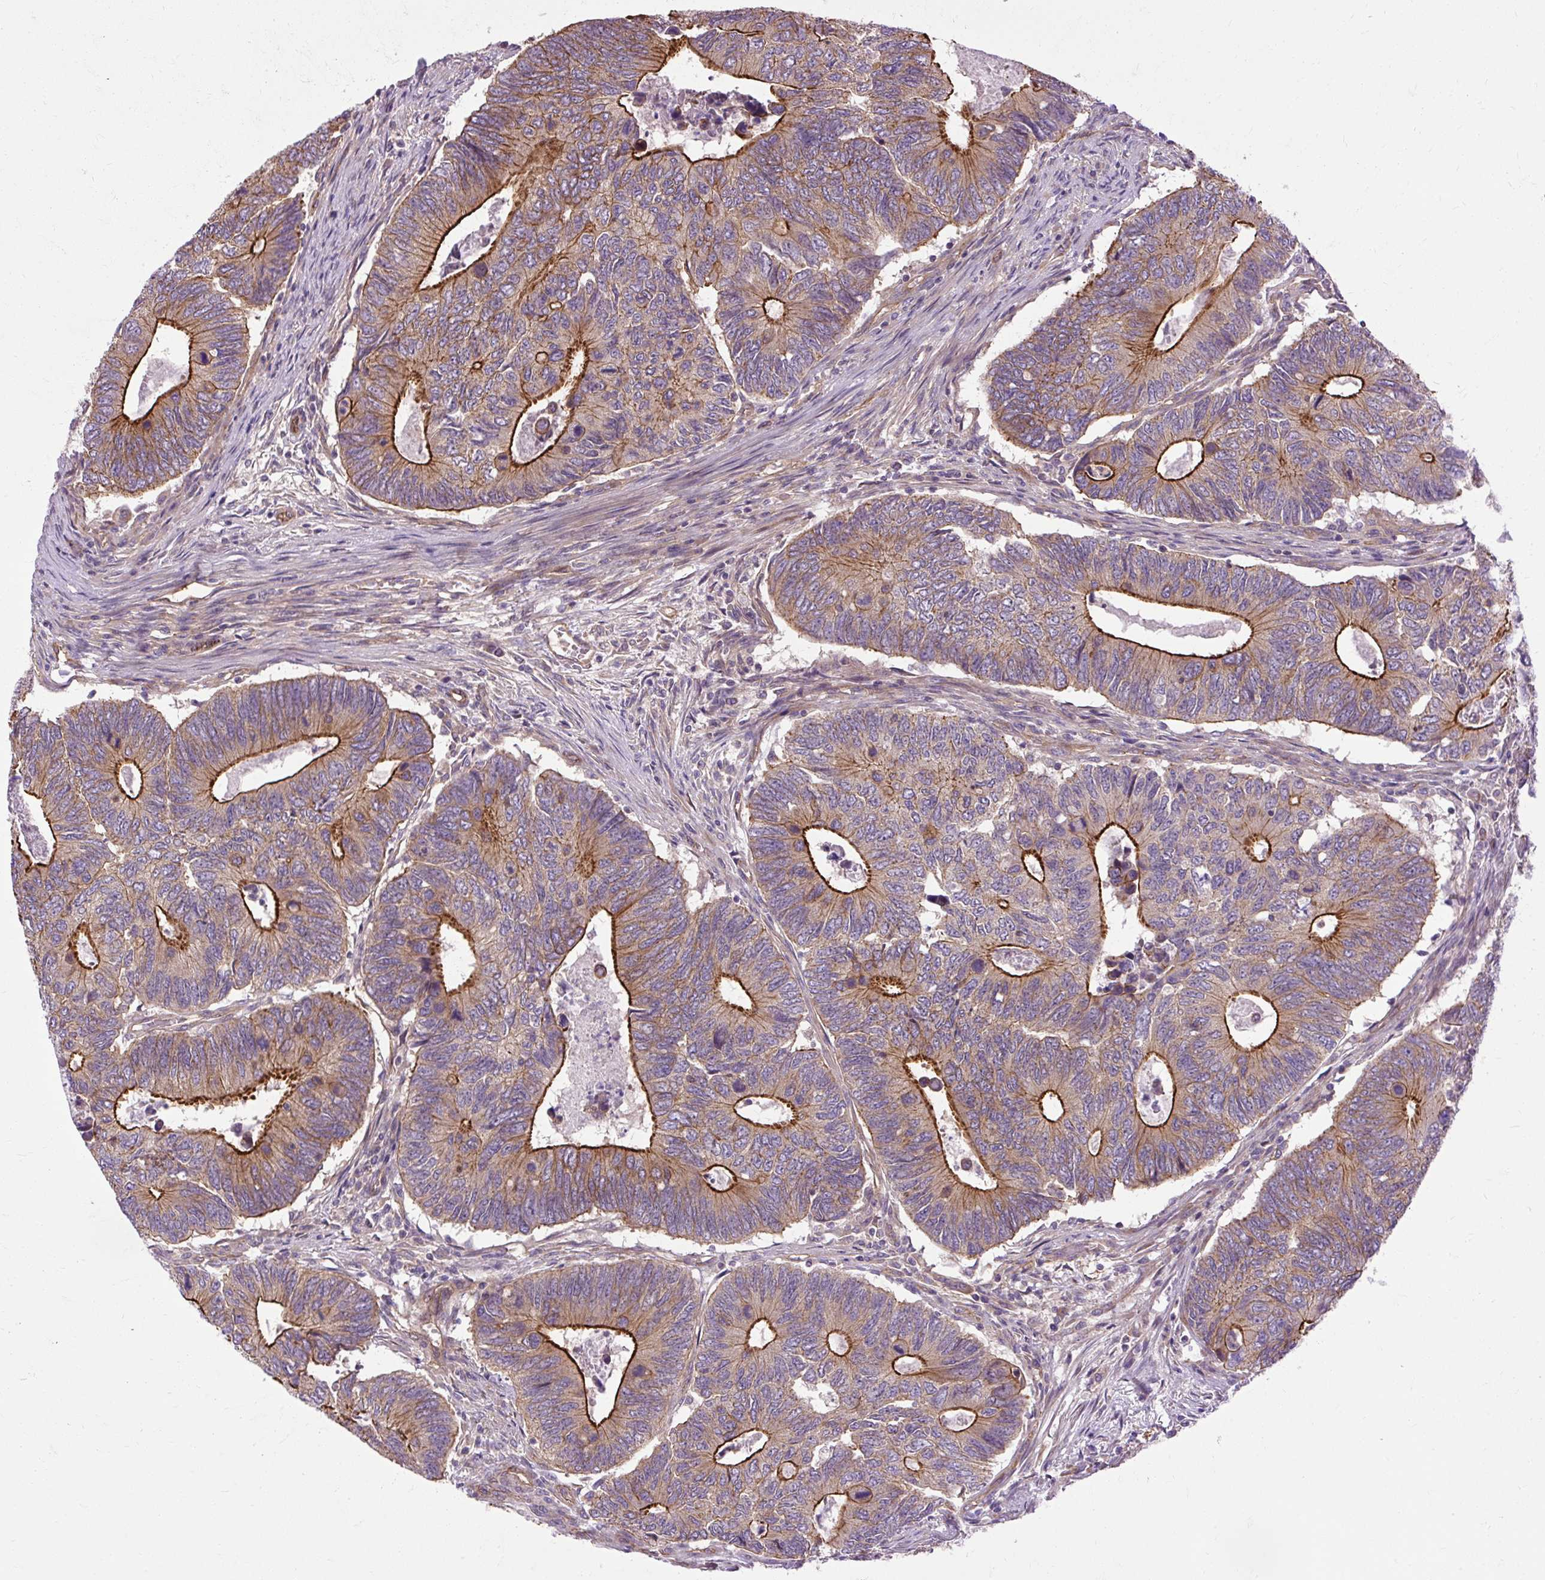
{"staining": {"intensity": "strong", "quantity": "25%-75%", "location": "cytoplasmic/membranous"}, "tissue": "colorectal cancer", "cell_type": "Tumor cells", "image_type": "cancer", "snomed": [{"axis": "morphology", "description": "Adenocarcinoma, NOS"}, {"axis": "topography", "description": "Colon"}], "caption": "This is an image of immunohistochemistry staining of colorectal cancer (adenocarcinoma), which shows strong positivity in the cytoplasmic/membranous of tumor cells.", "gene": "CCDC93", "patient": {"sex": "male", "age": 87}}